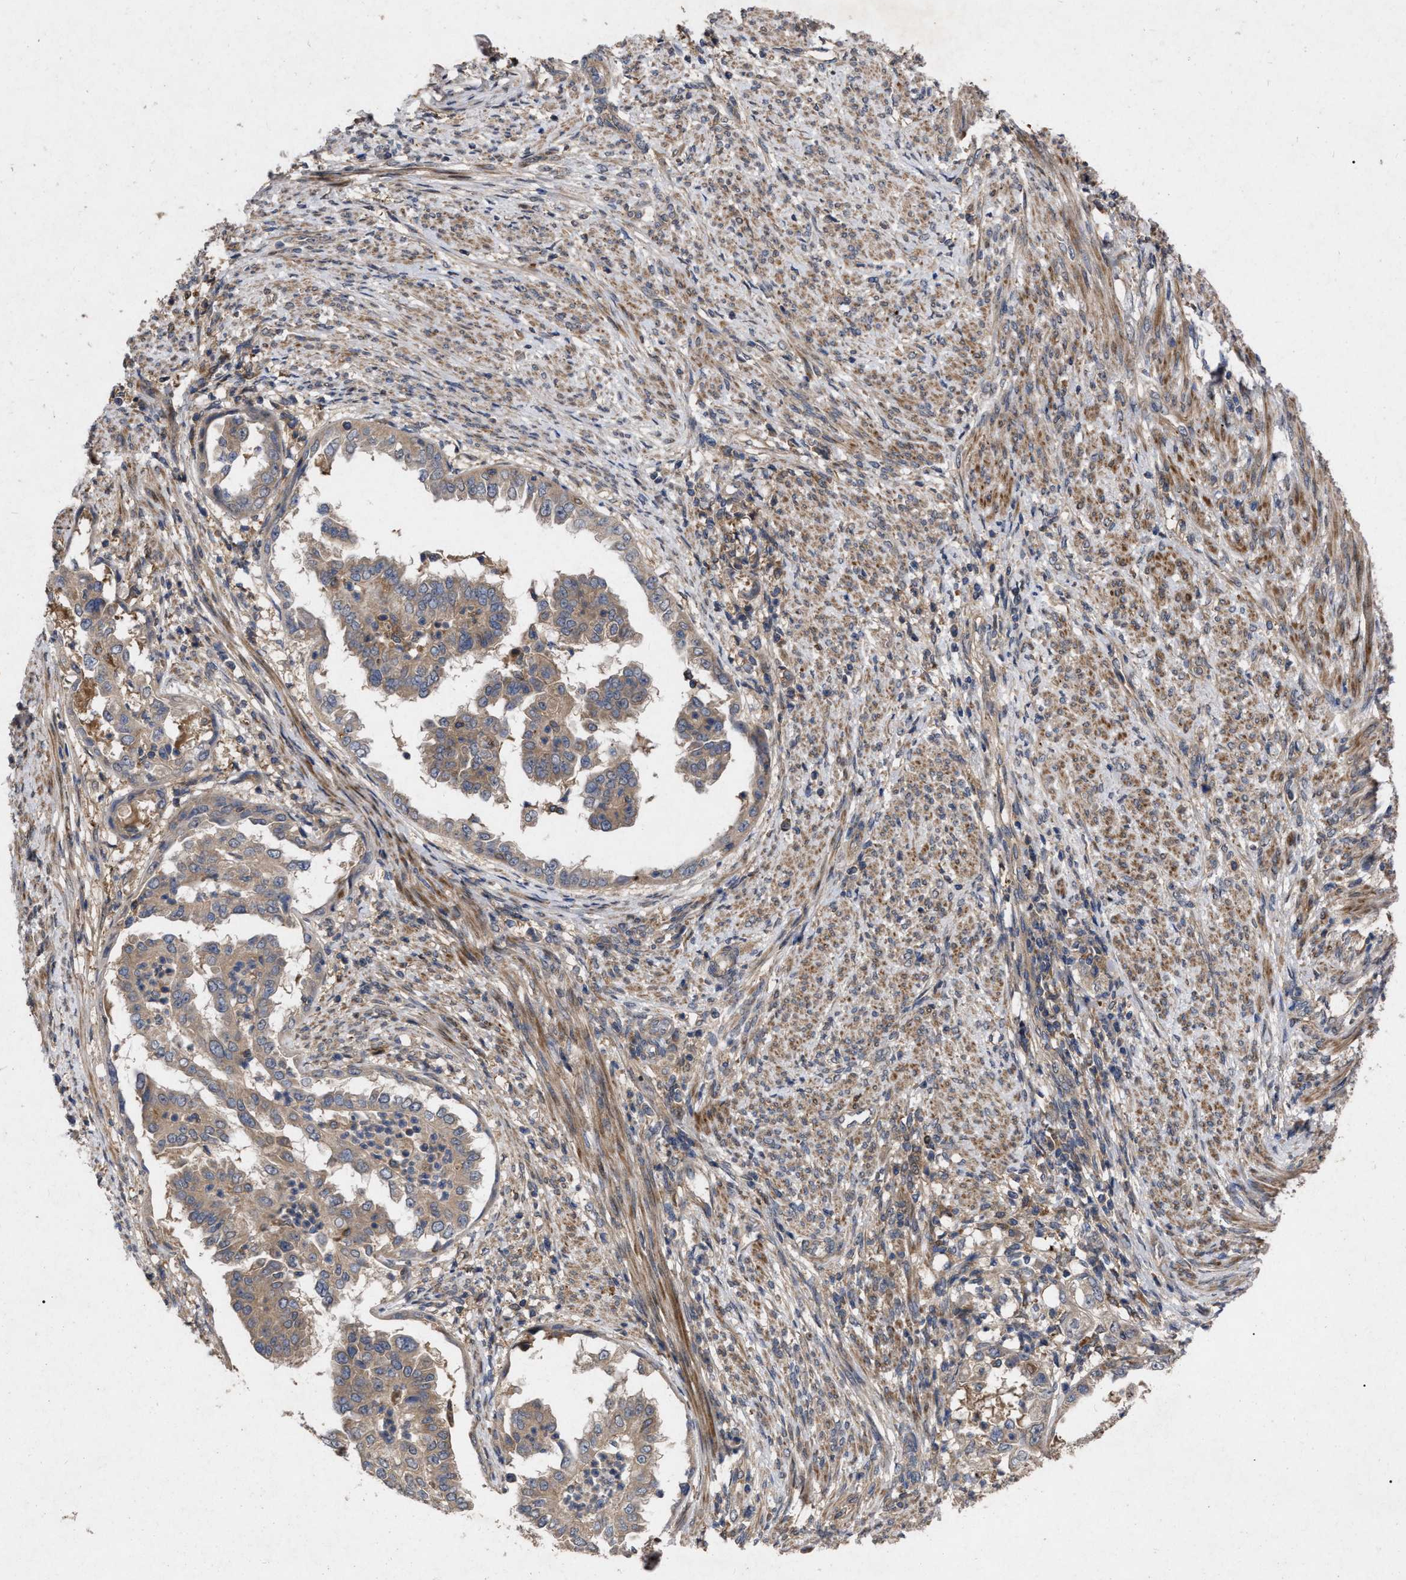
{"staining": {"intensity": "moderate", "quantity": ">75%", "location": "cytoplasmic/membranous"}, "tissue": "endometrial cancer", "cell_type": "Tumor cells", "image_type": "cancer", "snomed": [{"axis": "morphology", "description": "Adenocarcinoma, NOS"}, {"axis": "topography", "description": "Endometrium"}], "caption": "Human adenocarcinoma (endometrial) stained for a protein (brown) exhibits moderate cytoplasmic/membranous positive staining in about >75% of tumor cells.", "gene": "CDKN2C", "patient": {"sex": "female", "age": 85}}